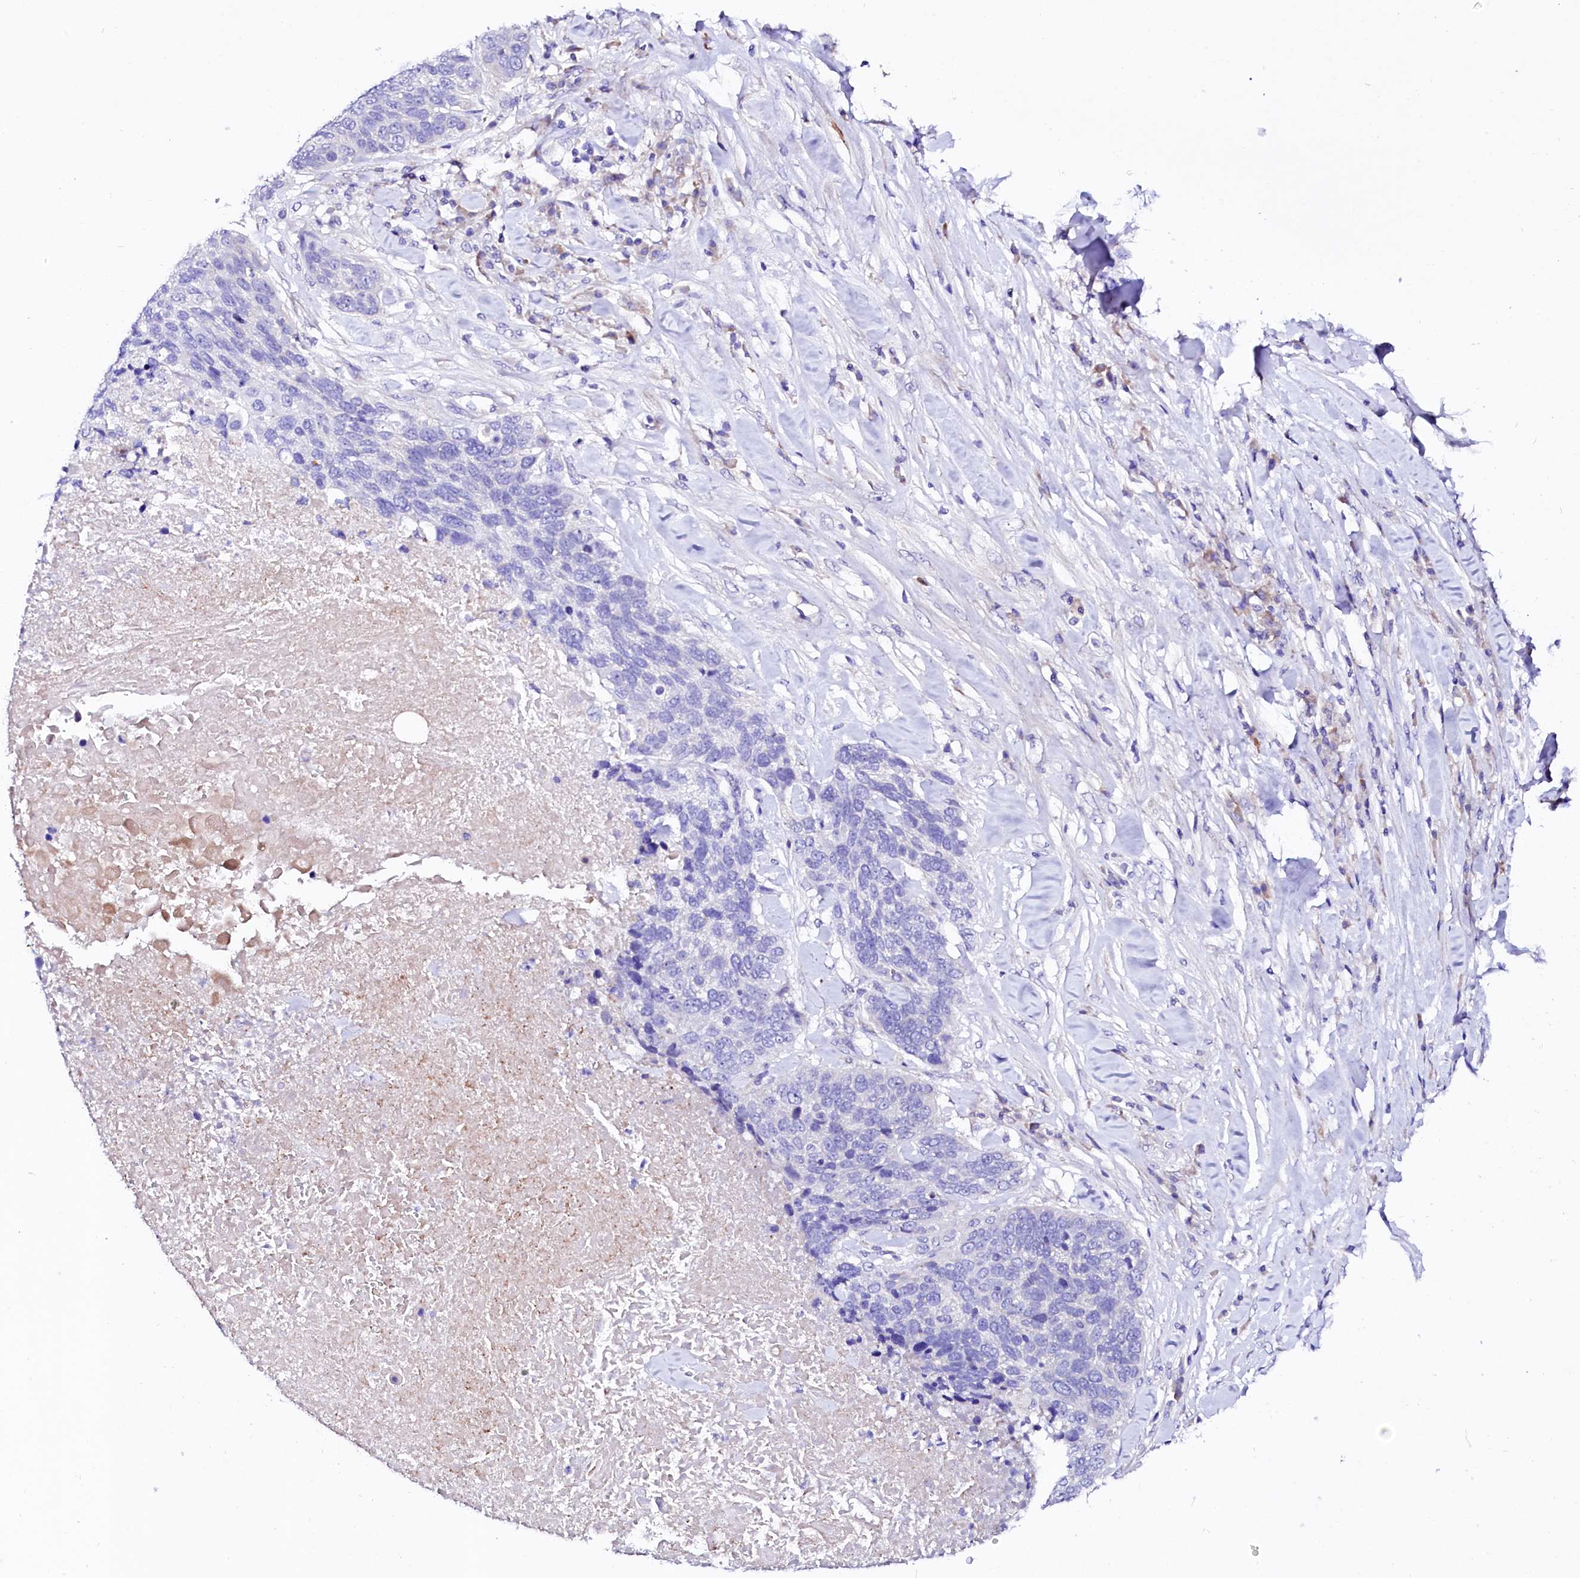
{"staining": {"intensity": "negative", "quantity": "none", "location": "none"}, "tissue": "lung cancer", "cell_type": "Tumor cells", "image_type": "cancer", "snomed": [{"axis": "morphology", "description": "Squamous cell carcinoma, NOS"}, {"axis": "topography", "description": "Lung"}], "caption": "The immunohistochemistry photomicrograph has no significant expression in tumor cells of squamous cell carcinoma (lung) tissue.", "gene": "BTBD16", "patient": {"sex": "male", "age": 66}}